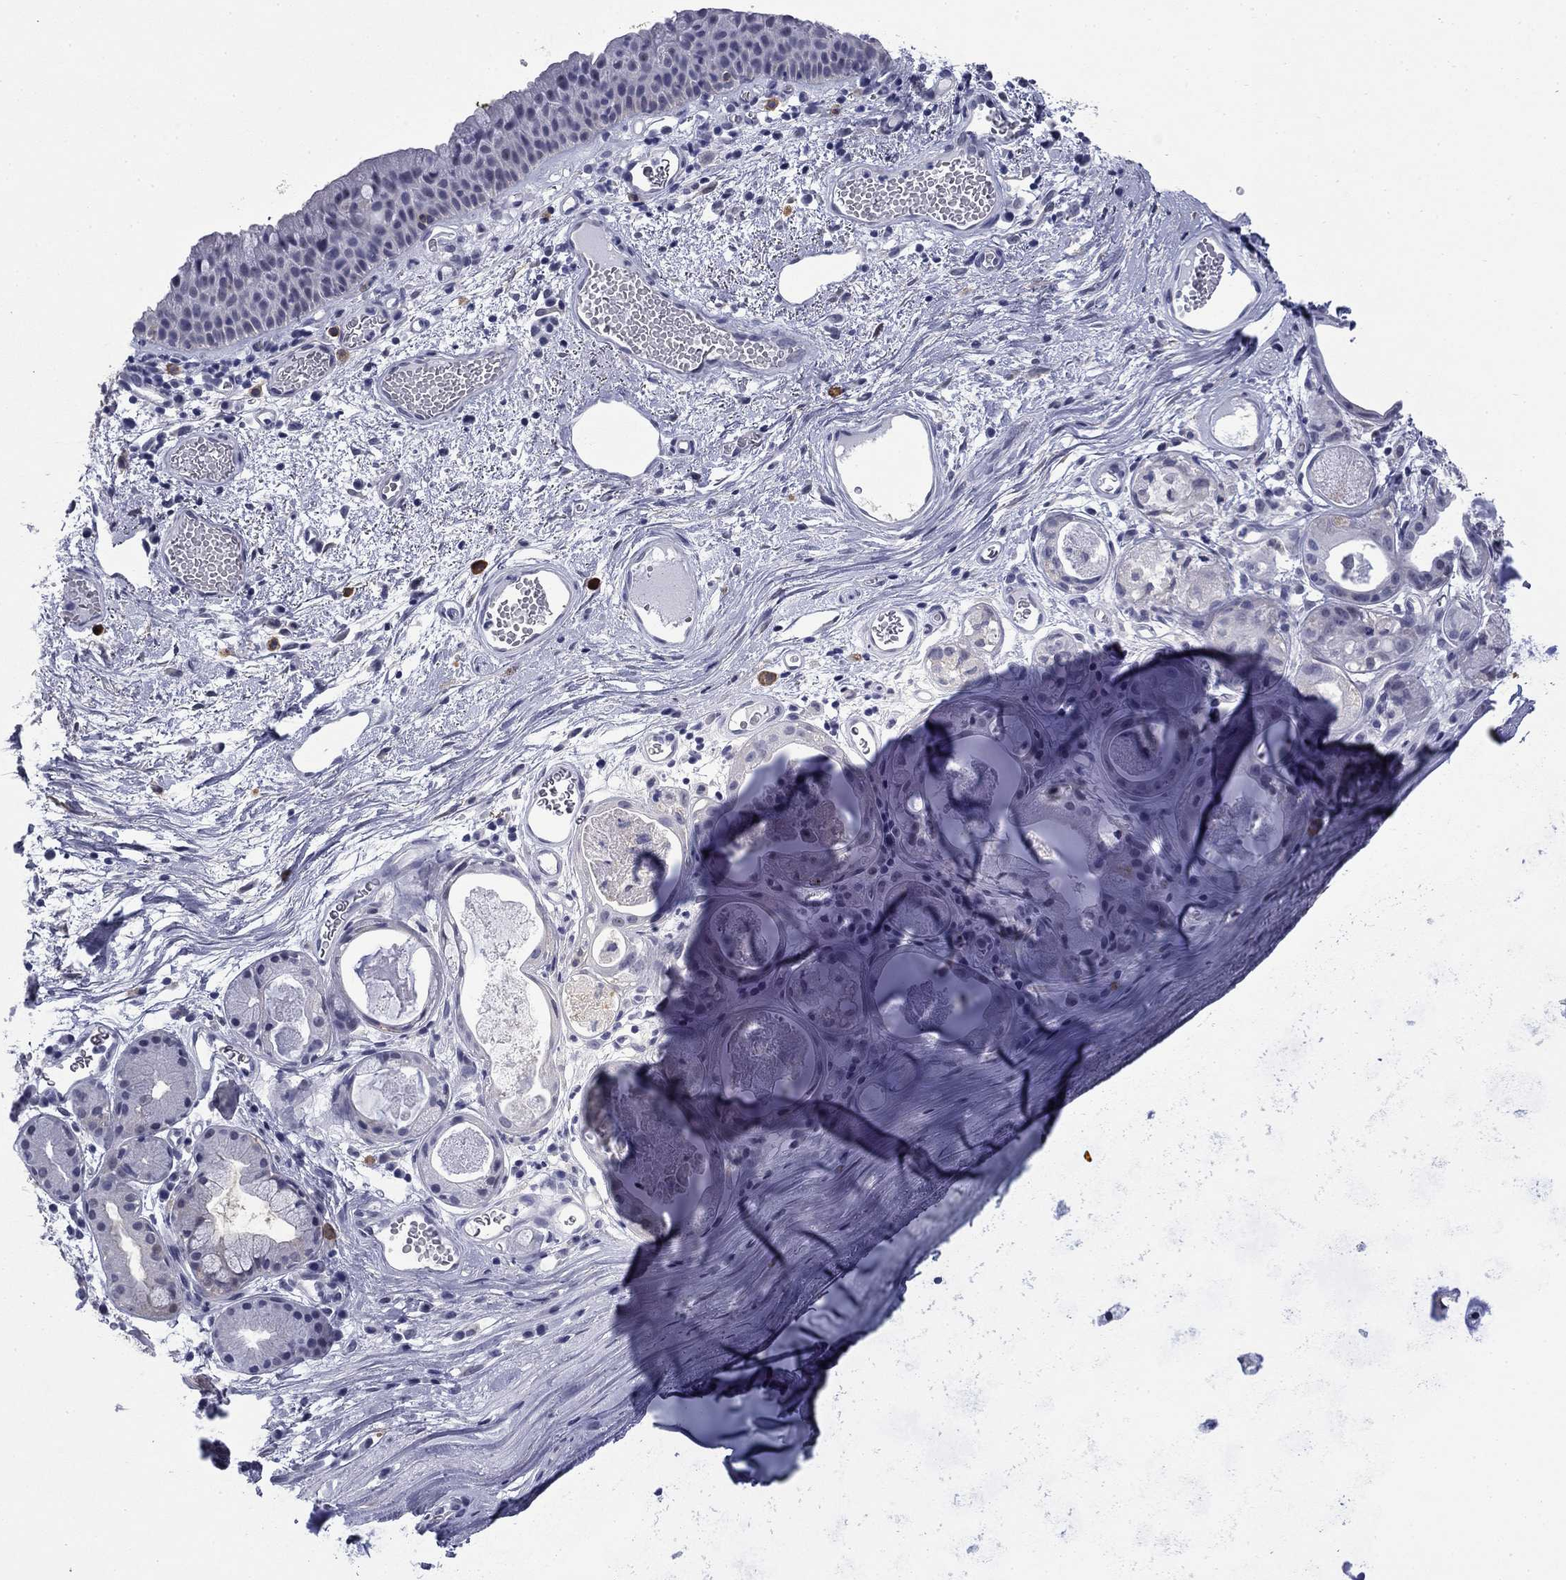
{"staining": {"intensity": "negative", "quantity": "none", "location": "none"}, "tissue": "adipose tissue", "cell_type": "Adipocytes", "image_type": "normal", "snomed": [{"axis": "morphology", "description": "Normal tissue, NOS"}, {"axis": "topography", "description": "Cartilage tissue"}], "caption": "DAB immunohistochemical staining of benign adipose tissue shows no significant expression in adipocytes.", "gene": "BCL2L14", "patient": {"sex": "male", "age": 81}}